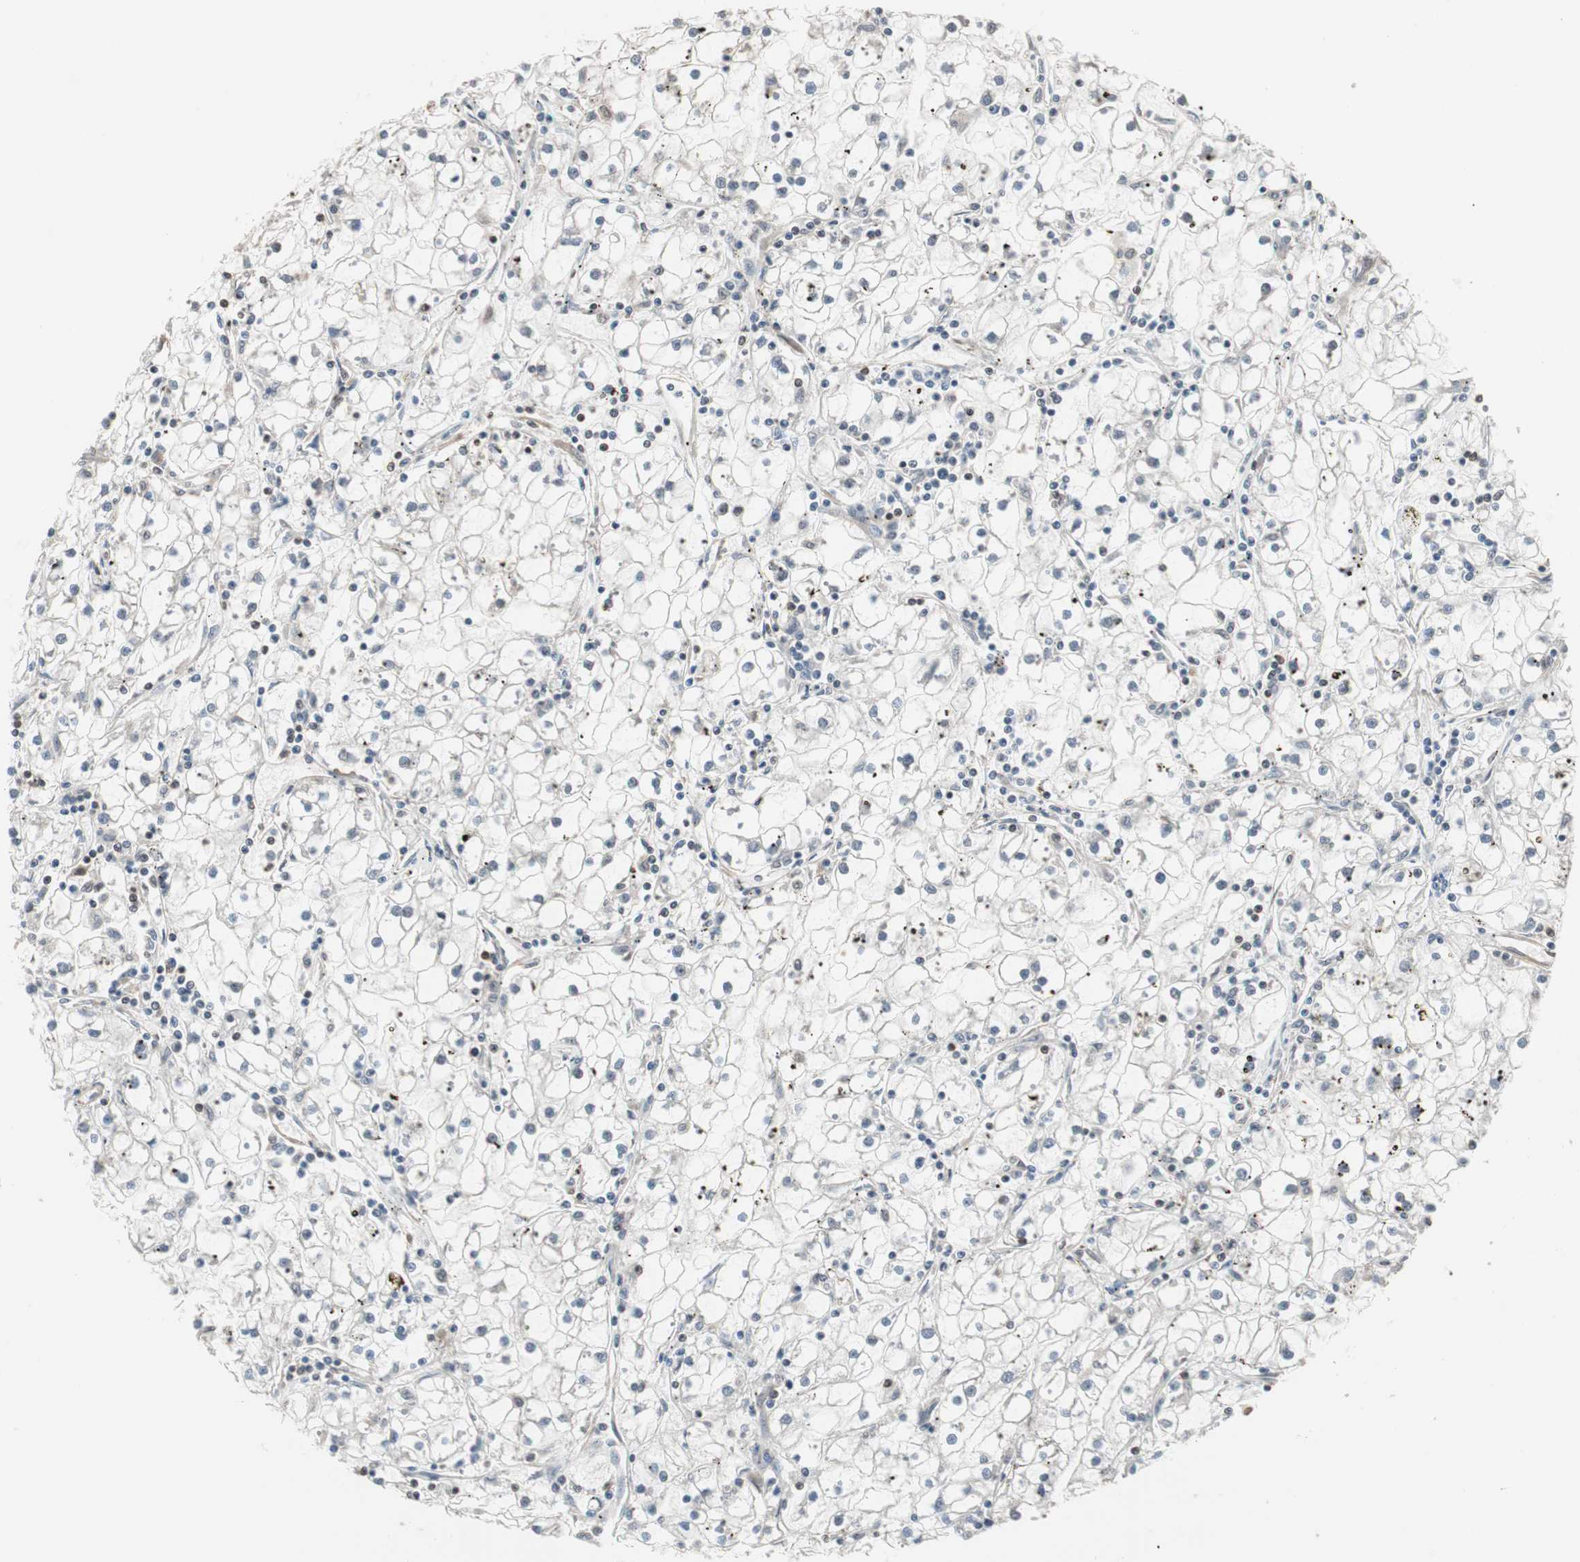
{"staining": {"intensity": "negative", "quantity": "none", "location": "none"}, "tissue": "renal cancer", "cell_type": "Tumor cells", "image_type": "cancer", "snomed": [{"axis": "morphology", "description": "Adenocarcinoma, NOS"}, {"axis": "topography", "description": "Kidney"}], "caption": "Immunohistochemistry (IHC) of adenocarcinoma (renal) shows no expression in tumor cells.", "gene": "DRAP1", "patient": {"sex": "male", "age": 56}}